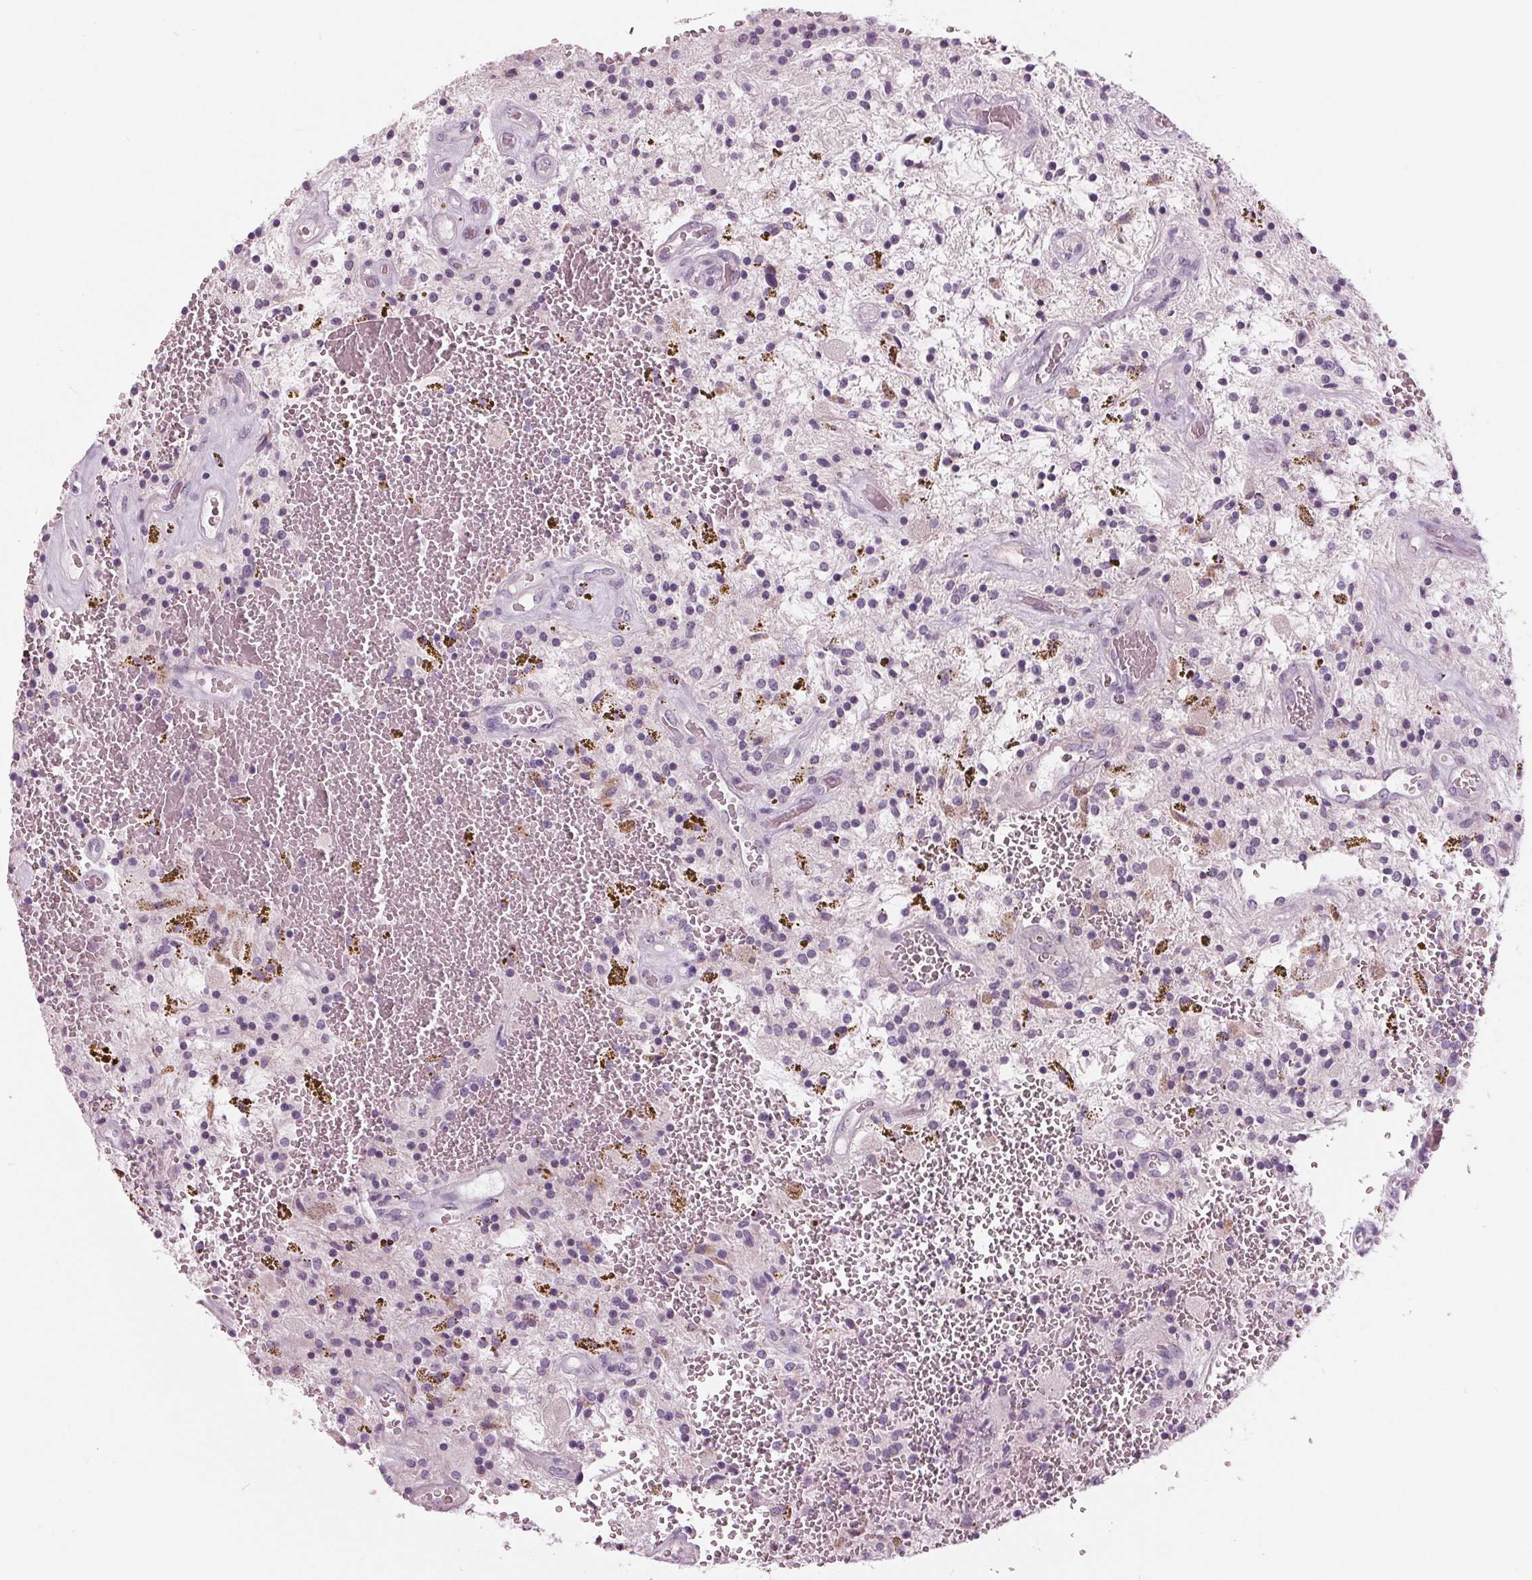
{"staining": {"intensity": "negative", "quantity": "none", "location": "none"}, "tissue": "glioma", "cell_type": "Tumor cells", "image_type": "cancer", "snomed": [{"axis": "morphology", "description": "Glioma, malignant, Low grade"}, {"axis": "topography", "description": "Cerebellum"}], "caption": "DAB immunohistochemical staining of human malignant glioma (low-grade) shows no significant staining in tumor cells.", "gene": "SAMD4A", "patient": {"sex": "female", "age": 14}}